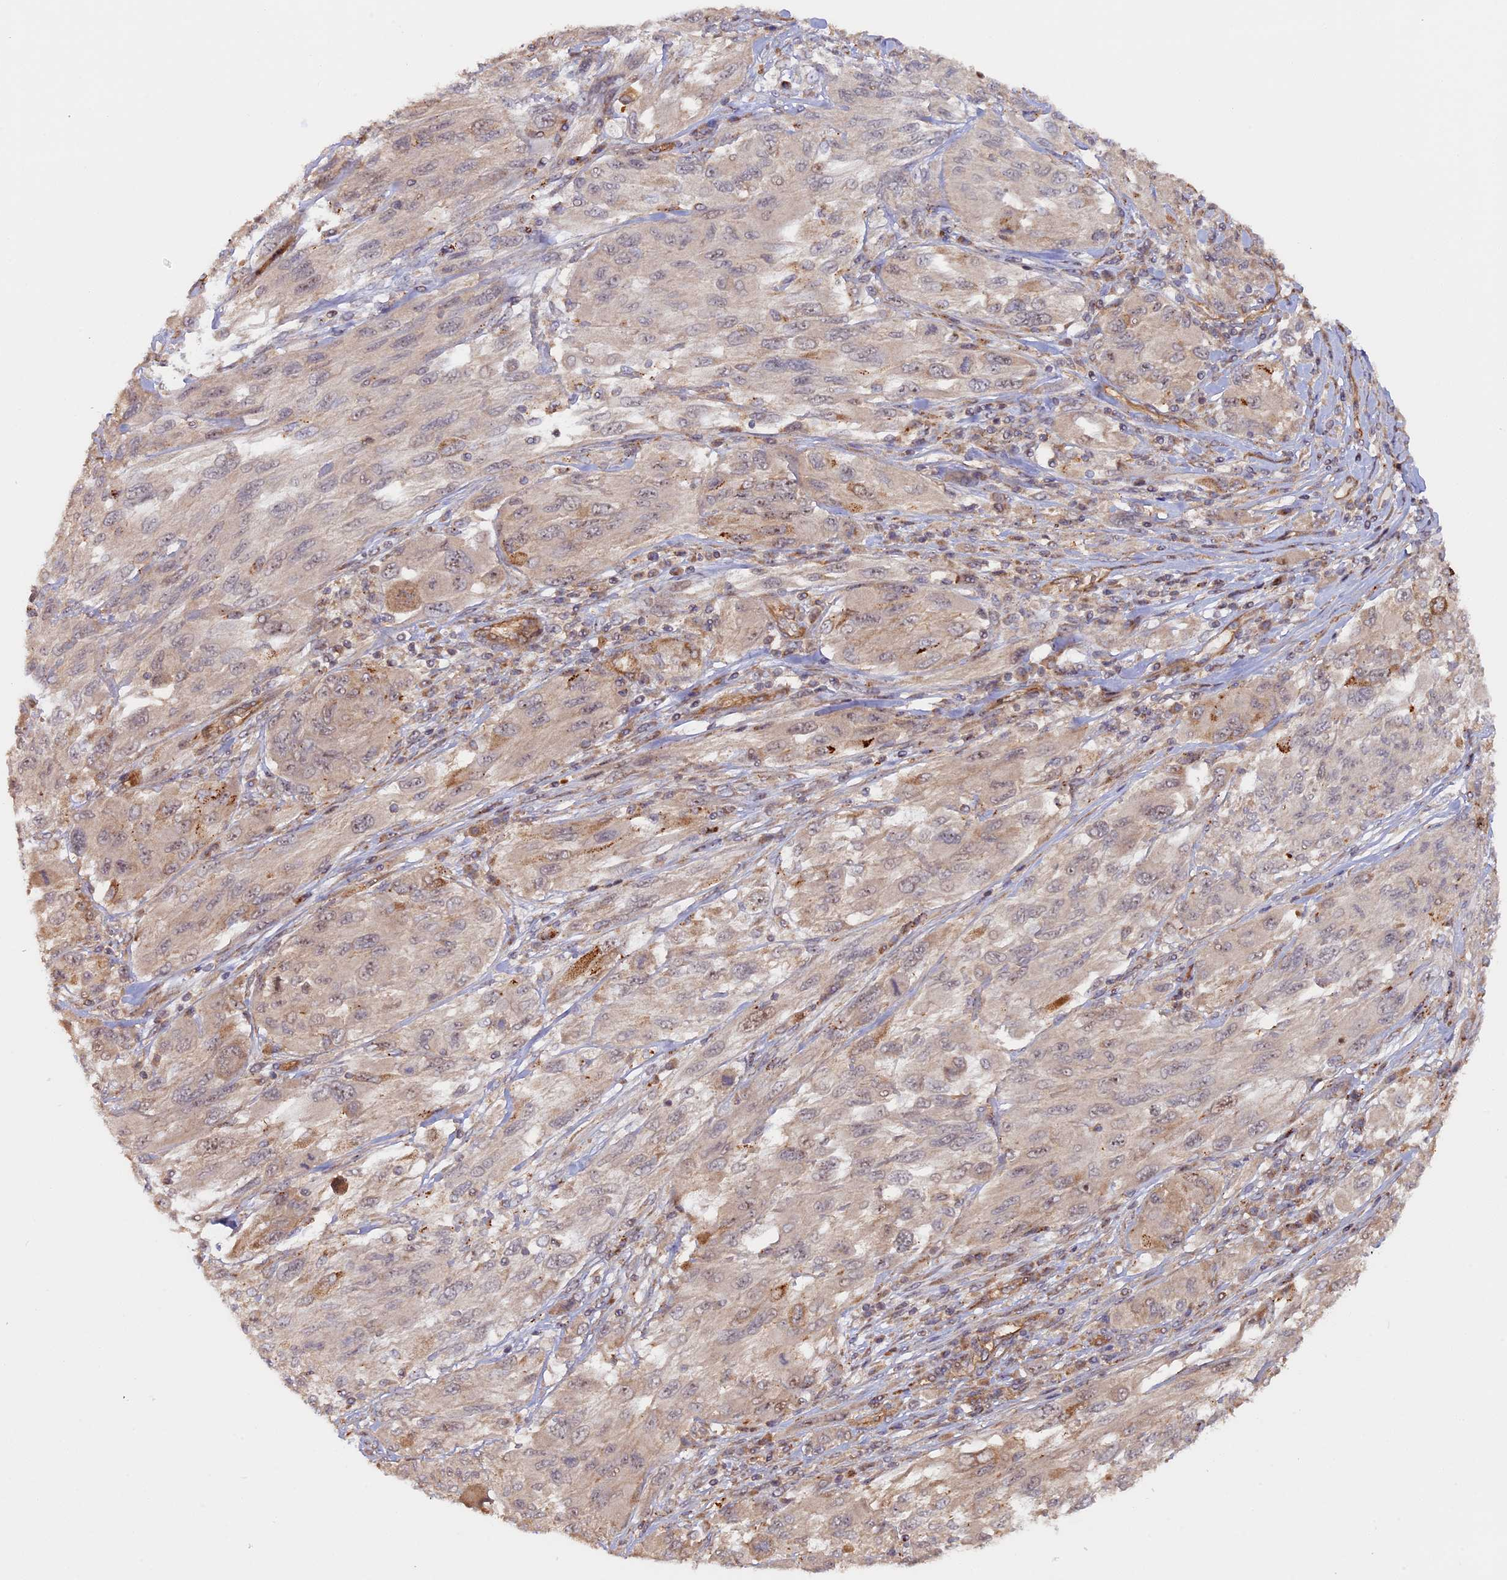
{"staining": {"intensity": "negative", "quantity": "none", "location": "none"}, "tissue": "melanoma", "cell_type": "Tumor cells", "image_type": "cancer", "snomed": [{"axis": "morphology", "description": "Malignant melanoma, NOS"}, {"axis": "topography", "description": "Skin"}], "caption": "Photomicrograph shows no protein staining in tumor cells of melanoma tissue. (Brightfield microscopy of DAB immunohistochemistry at high magnification).", "gene": "FERMT1", "patient": {"sex": "female", "age": 91}}